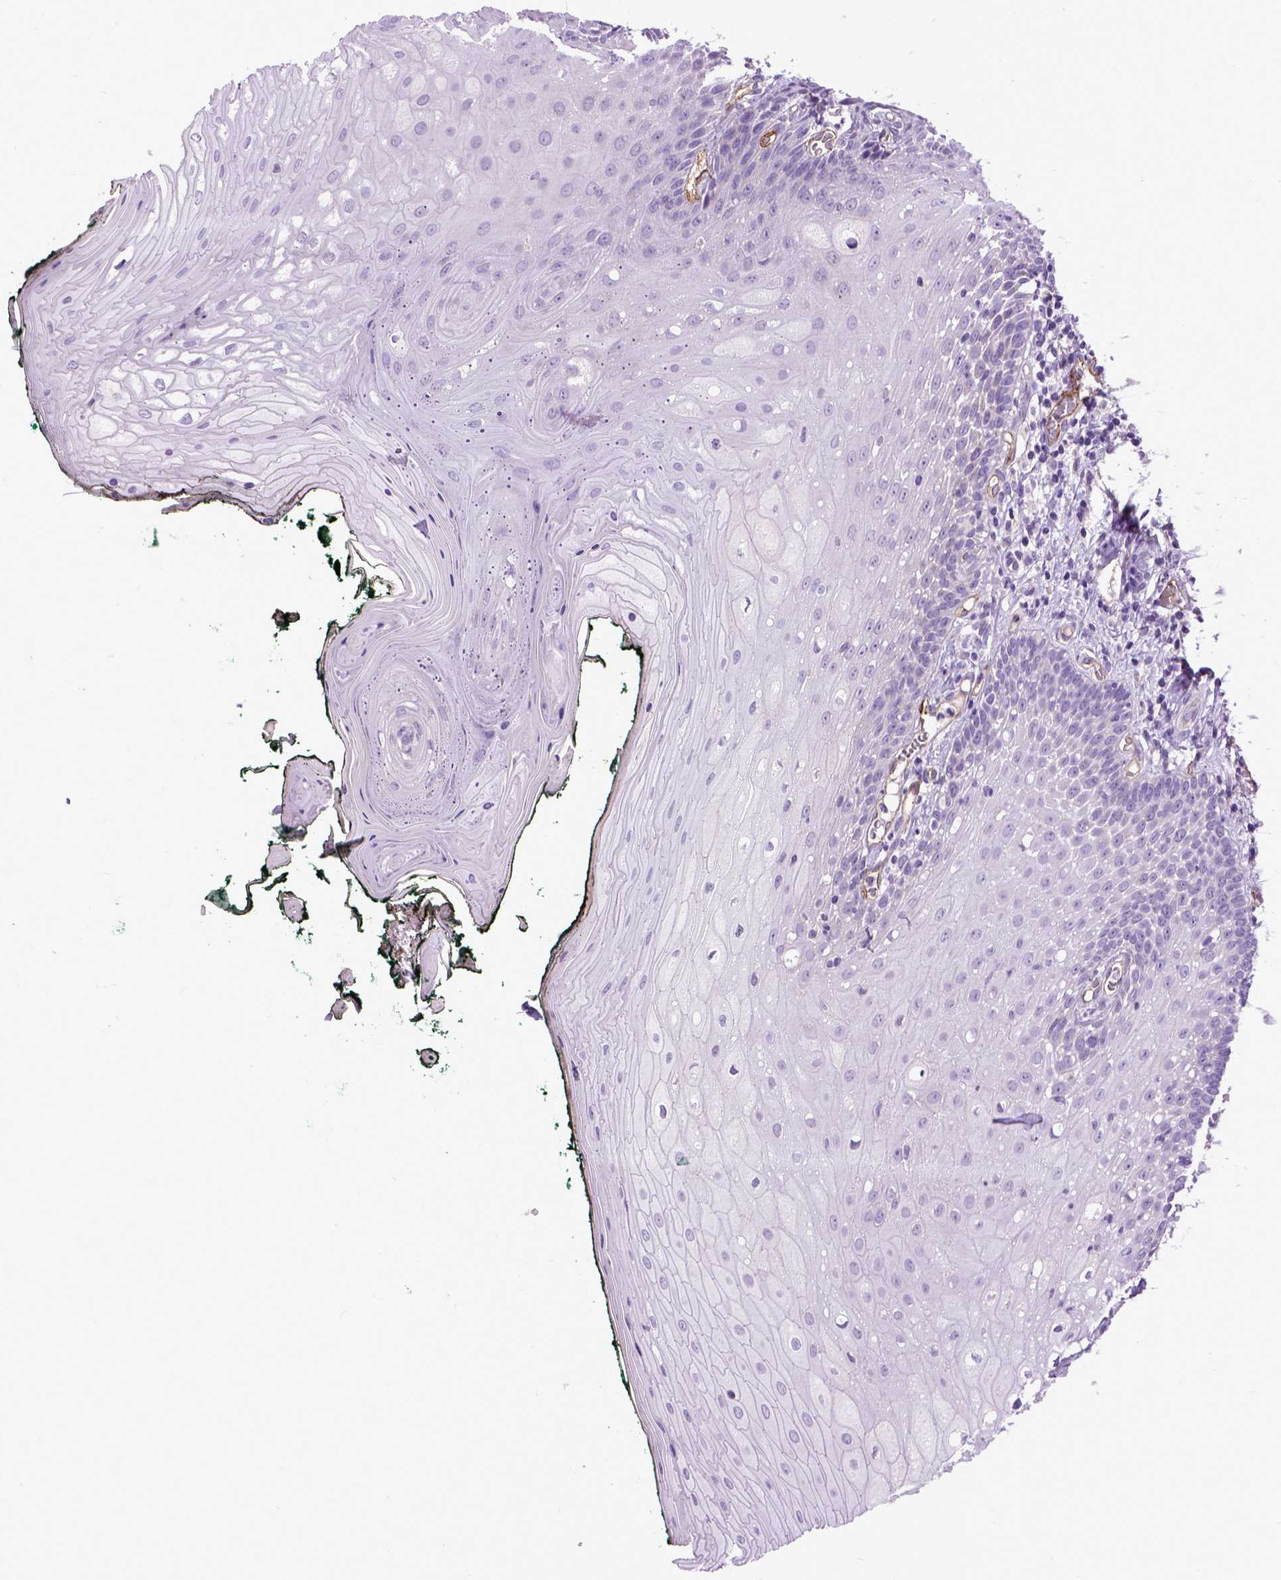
{"staining": {"intensity": "negative", "quantity": "none", "location": "none"}, "tissue": "oral mucosa", "cell_type": "Squamous epithelial cells", "image_type": "normal", "snomed": [{"axis": "morphology", "description": "Normal tissue, NOS"}, {"axis": "topography", "description": "Oral tissue"}, {"axis": "topography", "description": "Head-Neck"}], "caption": "IHC of unremarkable human oral mucosa exhibits no expression in squamous epithelial cells.", "gene": "ENG", "patient": {"sex": "female", "age": 68}}